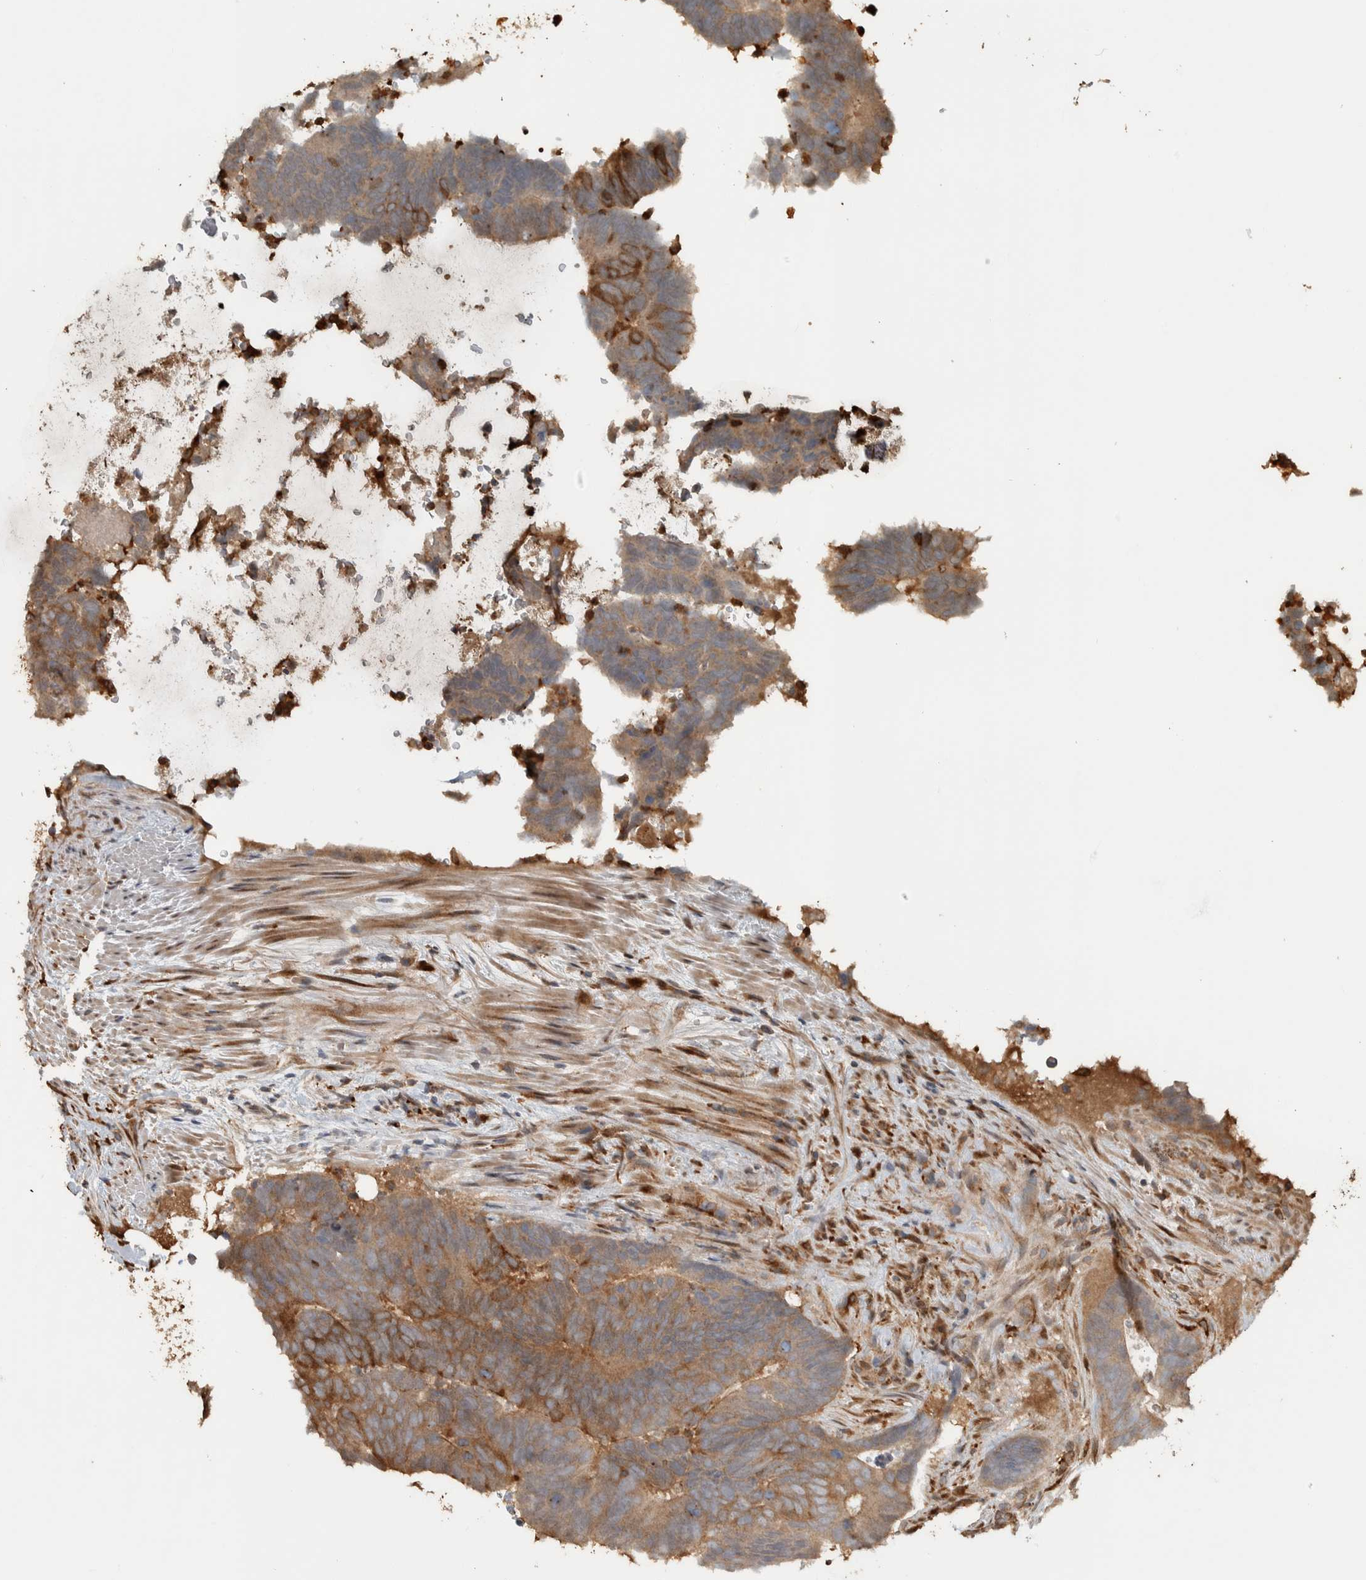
{"staining": {"intensity": "moderate", "quantity": ">75%", "location": "cytoplasmic/membranous"}, "tissue": "colorectal cancer", "cell_type": "Tumor cells", "image_type": "cancer", "snomed": [{"axis": "morphology", "description": "Adenocarcinoma, NOS"}, {"axis": "topography", "description": "Colon"}], "caption": "Human adenocarcinoma (colorectal) stained with a protein marker reveals moderate staining in tumor cells.", "gene": "CNTROB", "patient": {"sex": "male", "age": 56}}